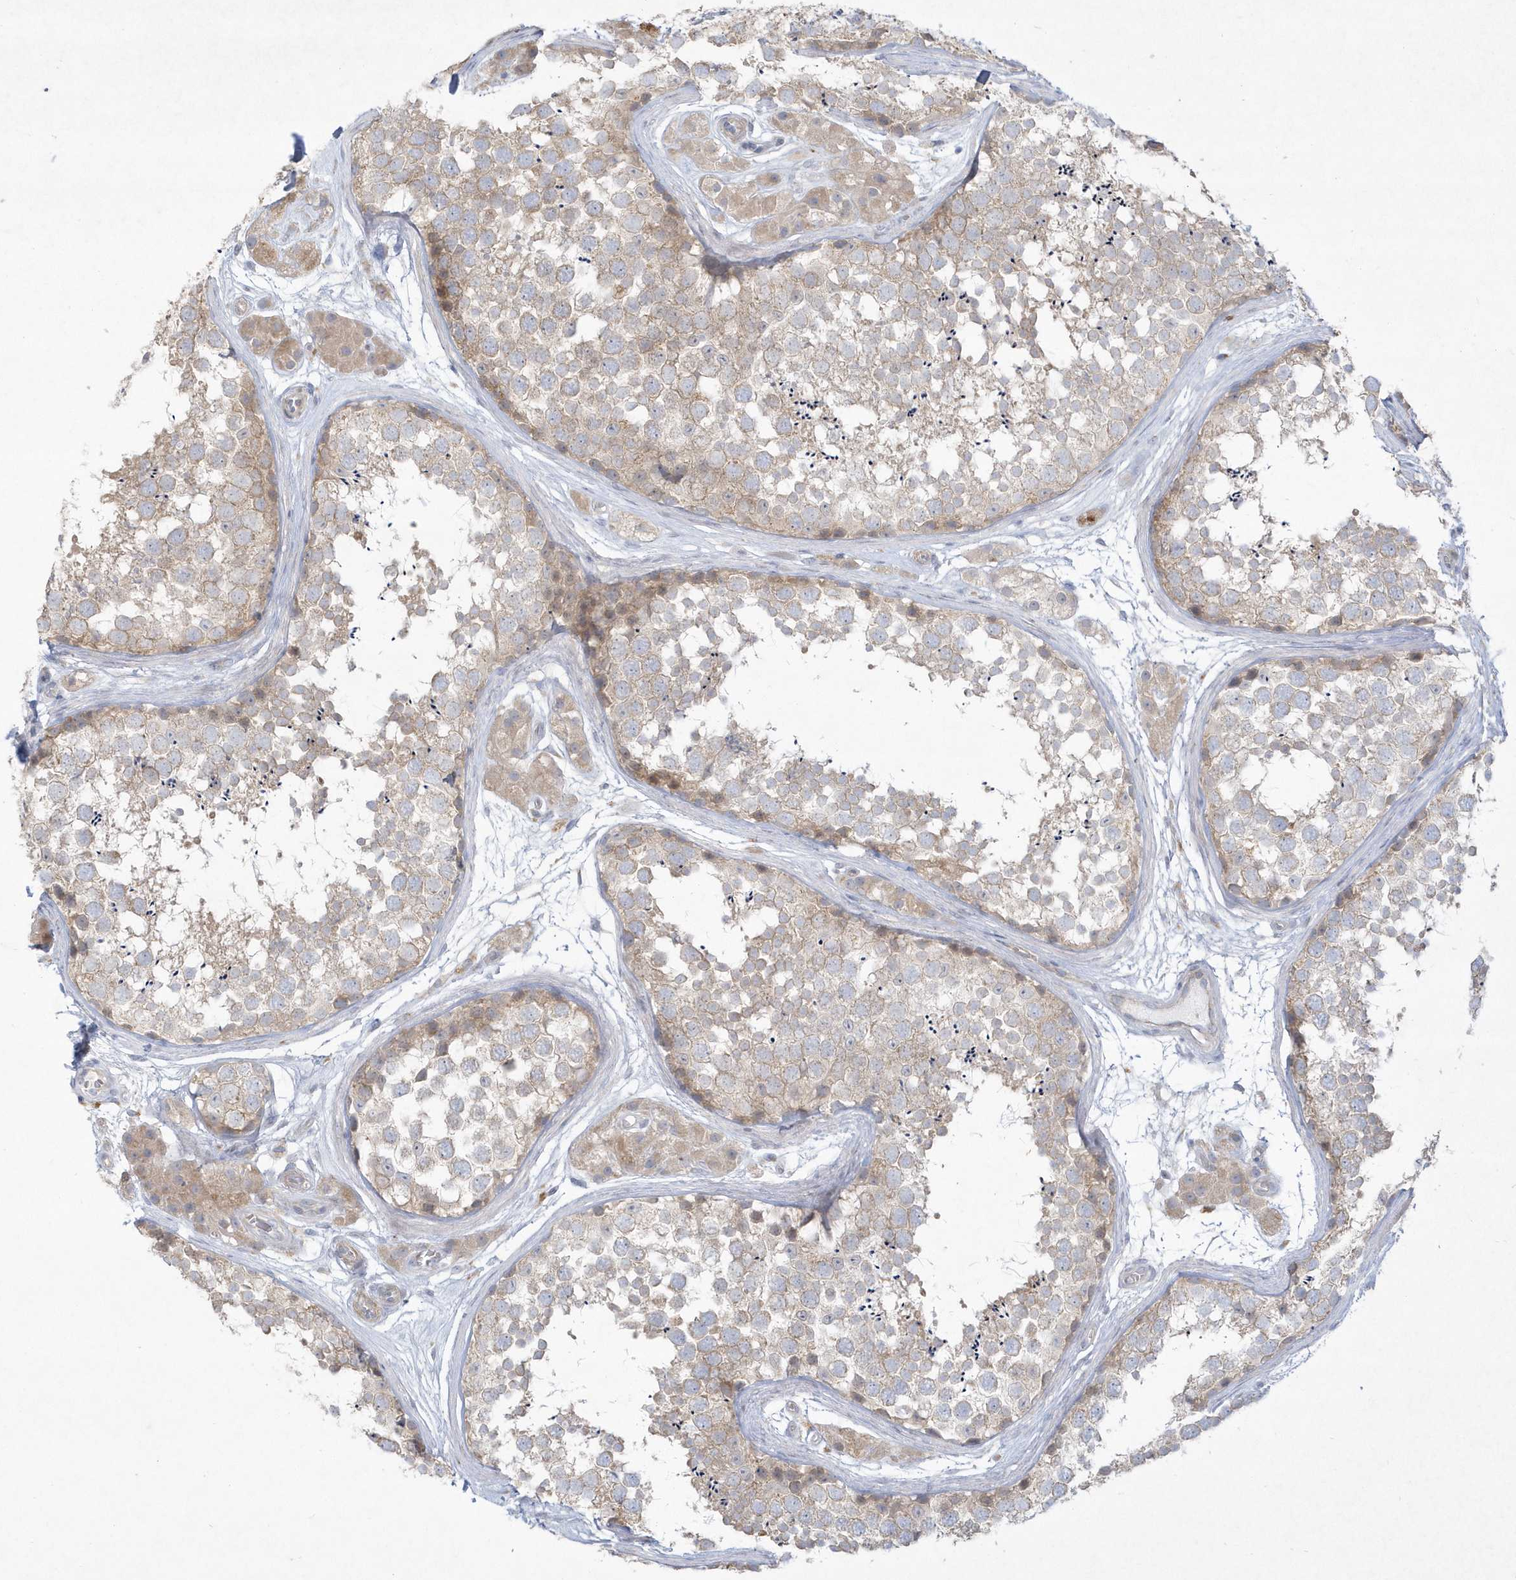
{"staining": {"intensity": "weak", "quantity": "25%-75%", "location": "cytoplasmic/membranous"}, "tissue": "testis", "cell_type": "Cells in seminiferous ducts", "image_type": "normal", "snomed": [{"axis": "morphology", "description": "Normal tissue, NOS"}, {"axis": "topography", "description": "Testis"}], "caption": "This histopathology image demonstrates immunohistochemistry staining of unremarkable human testis, with low weak cytoplasmic/membranous expression in about 25%-75% of cells in seminiferous ducts.", "gene": "LARS1", "patient": {"sex": "male", "age": 56}}